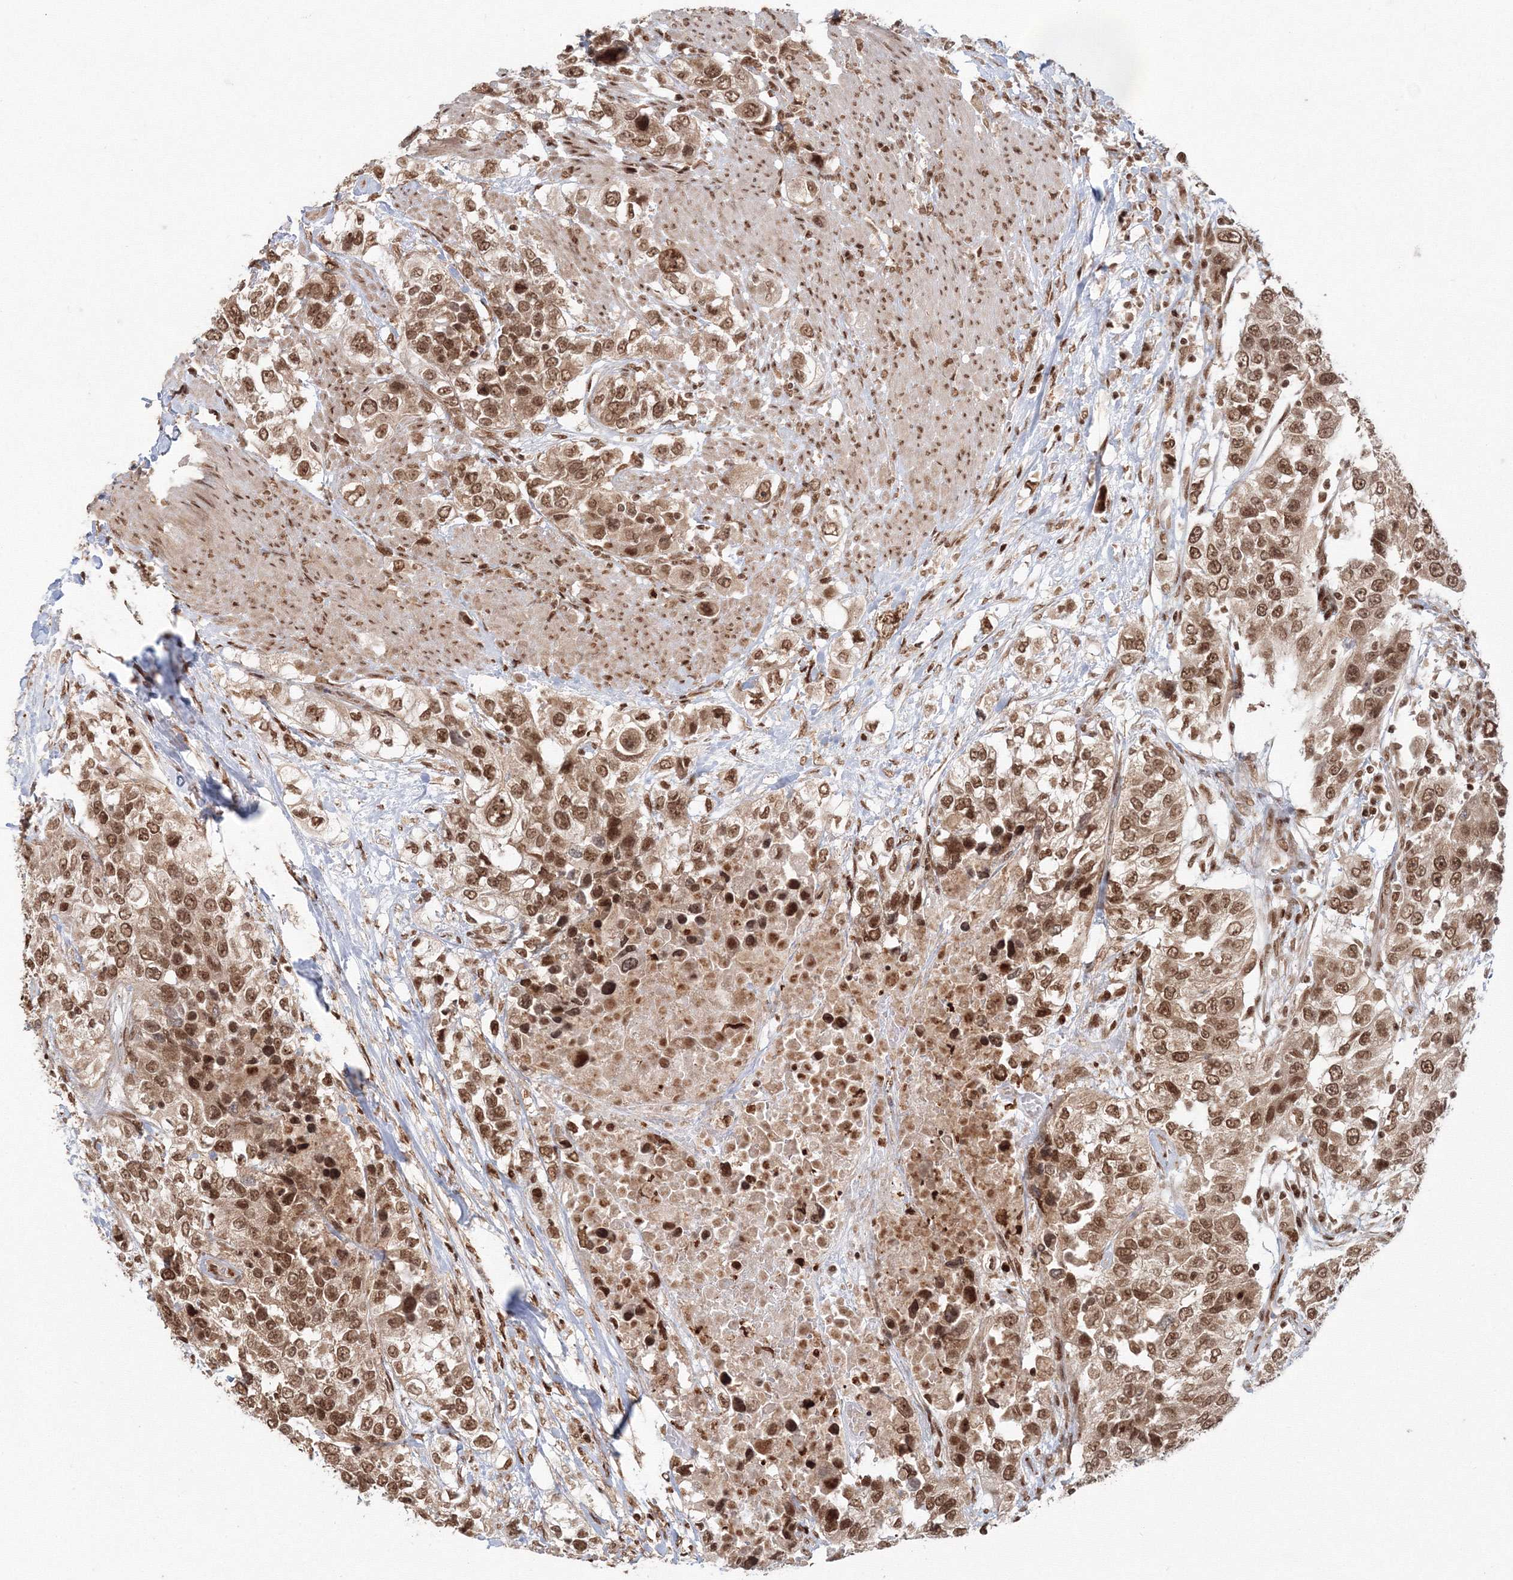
{"staining": {"intensity": "moderate", "quantity": ">75%", "location": "nuclear"}, "tissue": "urothelial cancer", "cell_type": "Tumor cells", "image_type": "cancer", "snomed": [{"axis": "morphology", "description": "Urothelial carcinoma, High grade"}, {"axis": "topography", "description": "Urinary bladder"}], "caption": "Brown immunohistochemical staining in human urothelial carcinoma (high-grade) demonstrates moderate nuclear positivity in approximately >75% of tumor cells. Nuclei are stained in blue.", "gene": "KIF20A", "patient": {"sex": "female", "age": 80}}